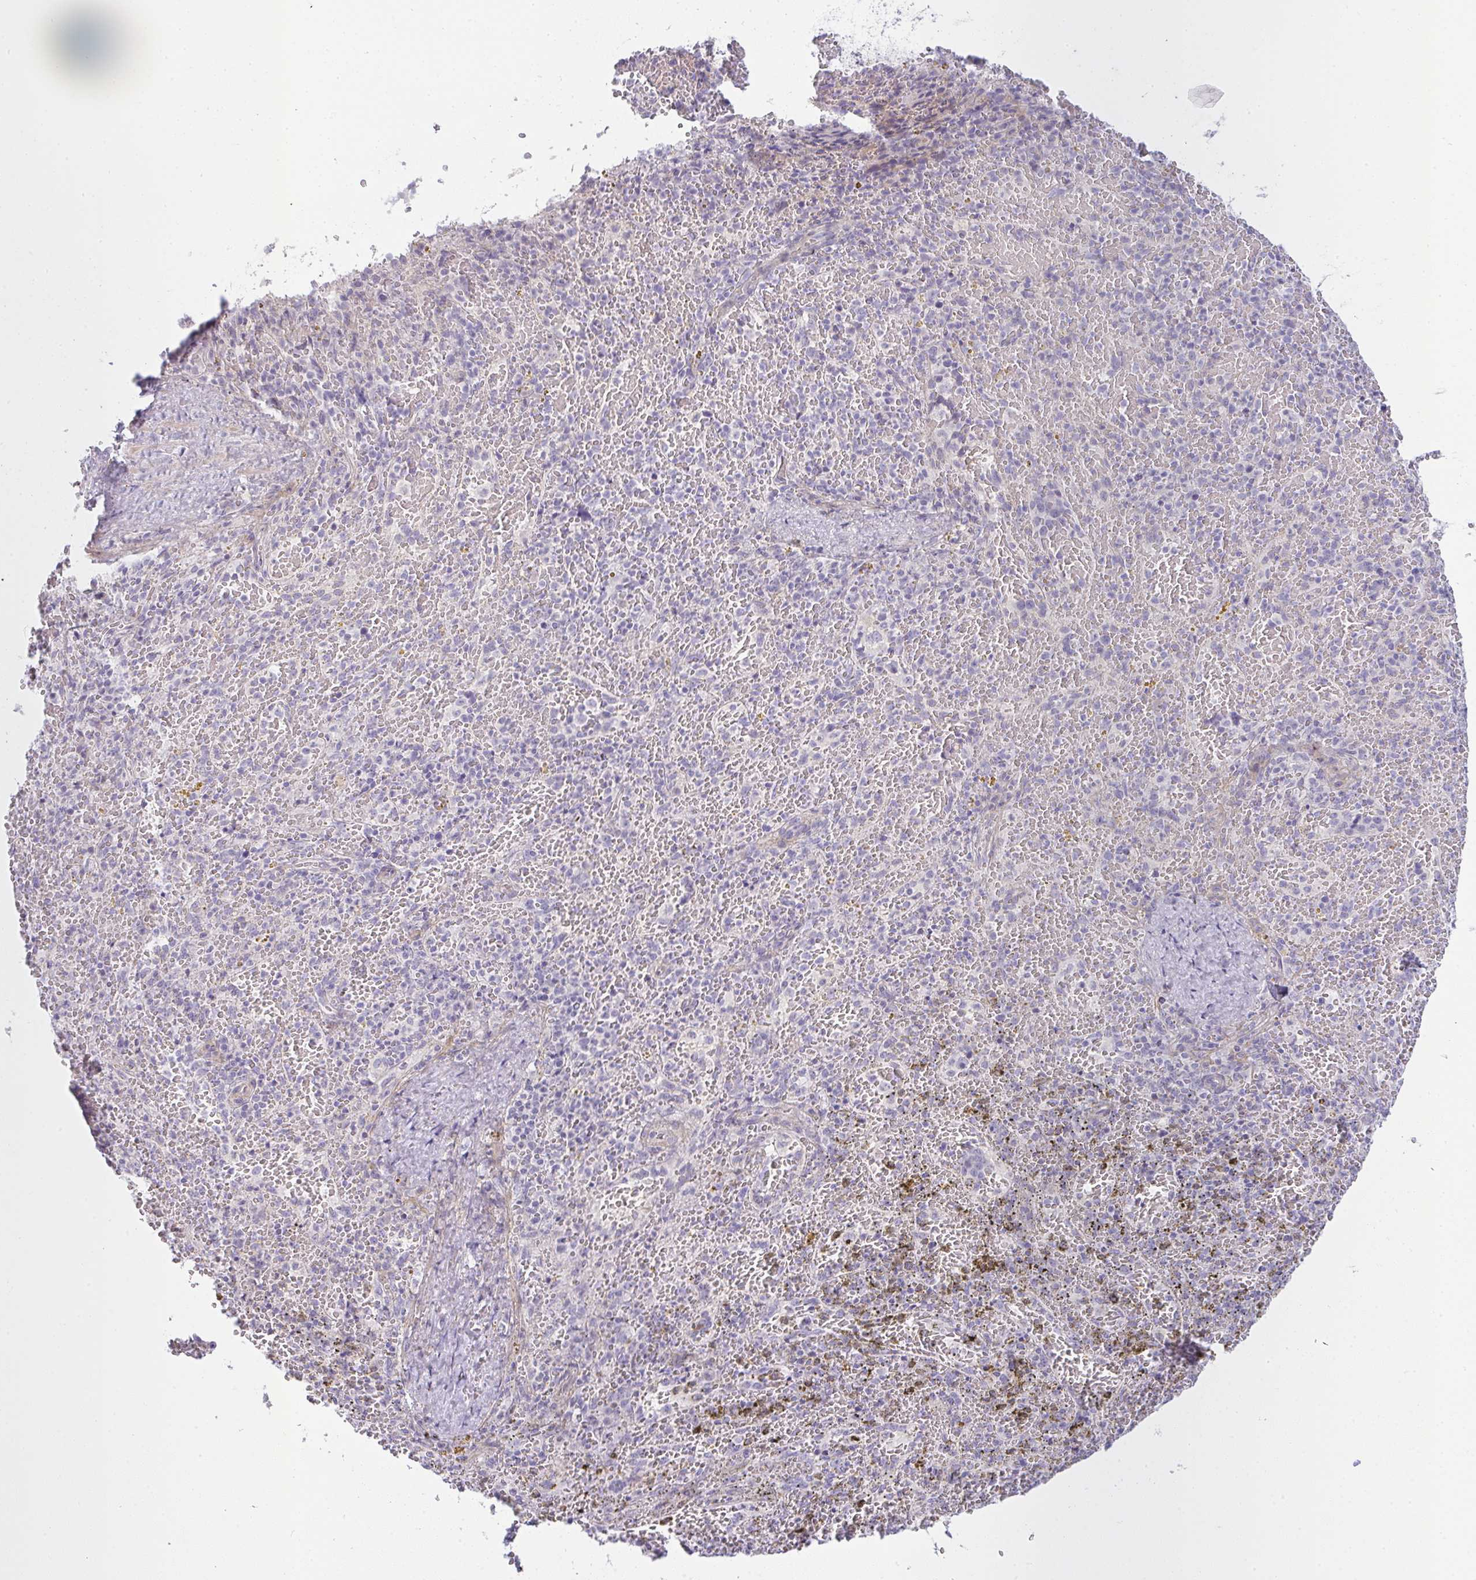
{"staining": {"intensity": "negative", "quantity": "none", "location": "none"}, "tissue": "spleen", "cell_type": "Cells in red pulp", "image_type": "normal", "snomed": [{"axis": "morphology", "description": "Normal tissue, NOS"}, {"axis": "topography", "description": "Spleen"}], "caption": "Protein analysis of unremarkable spleen demonstrates no significant staining in cells in red pulp. Nuclei are stained in blue.", "gene": "SIRPB2", "patient": {"sex": "female", "age": 50}}